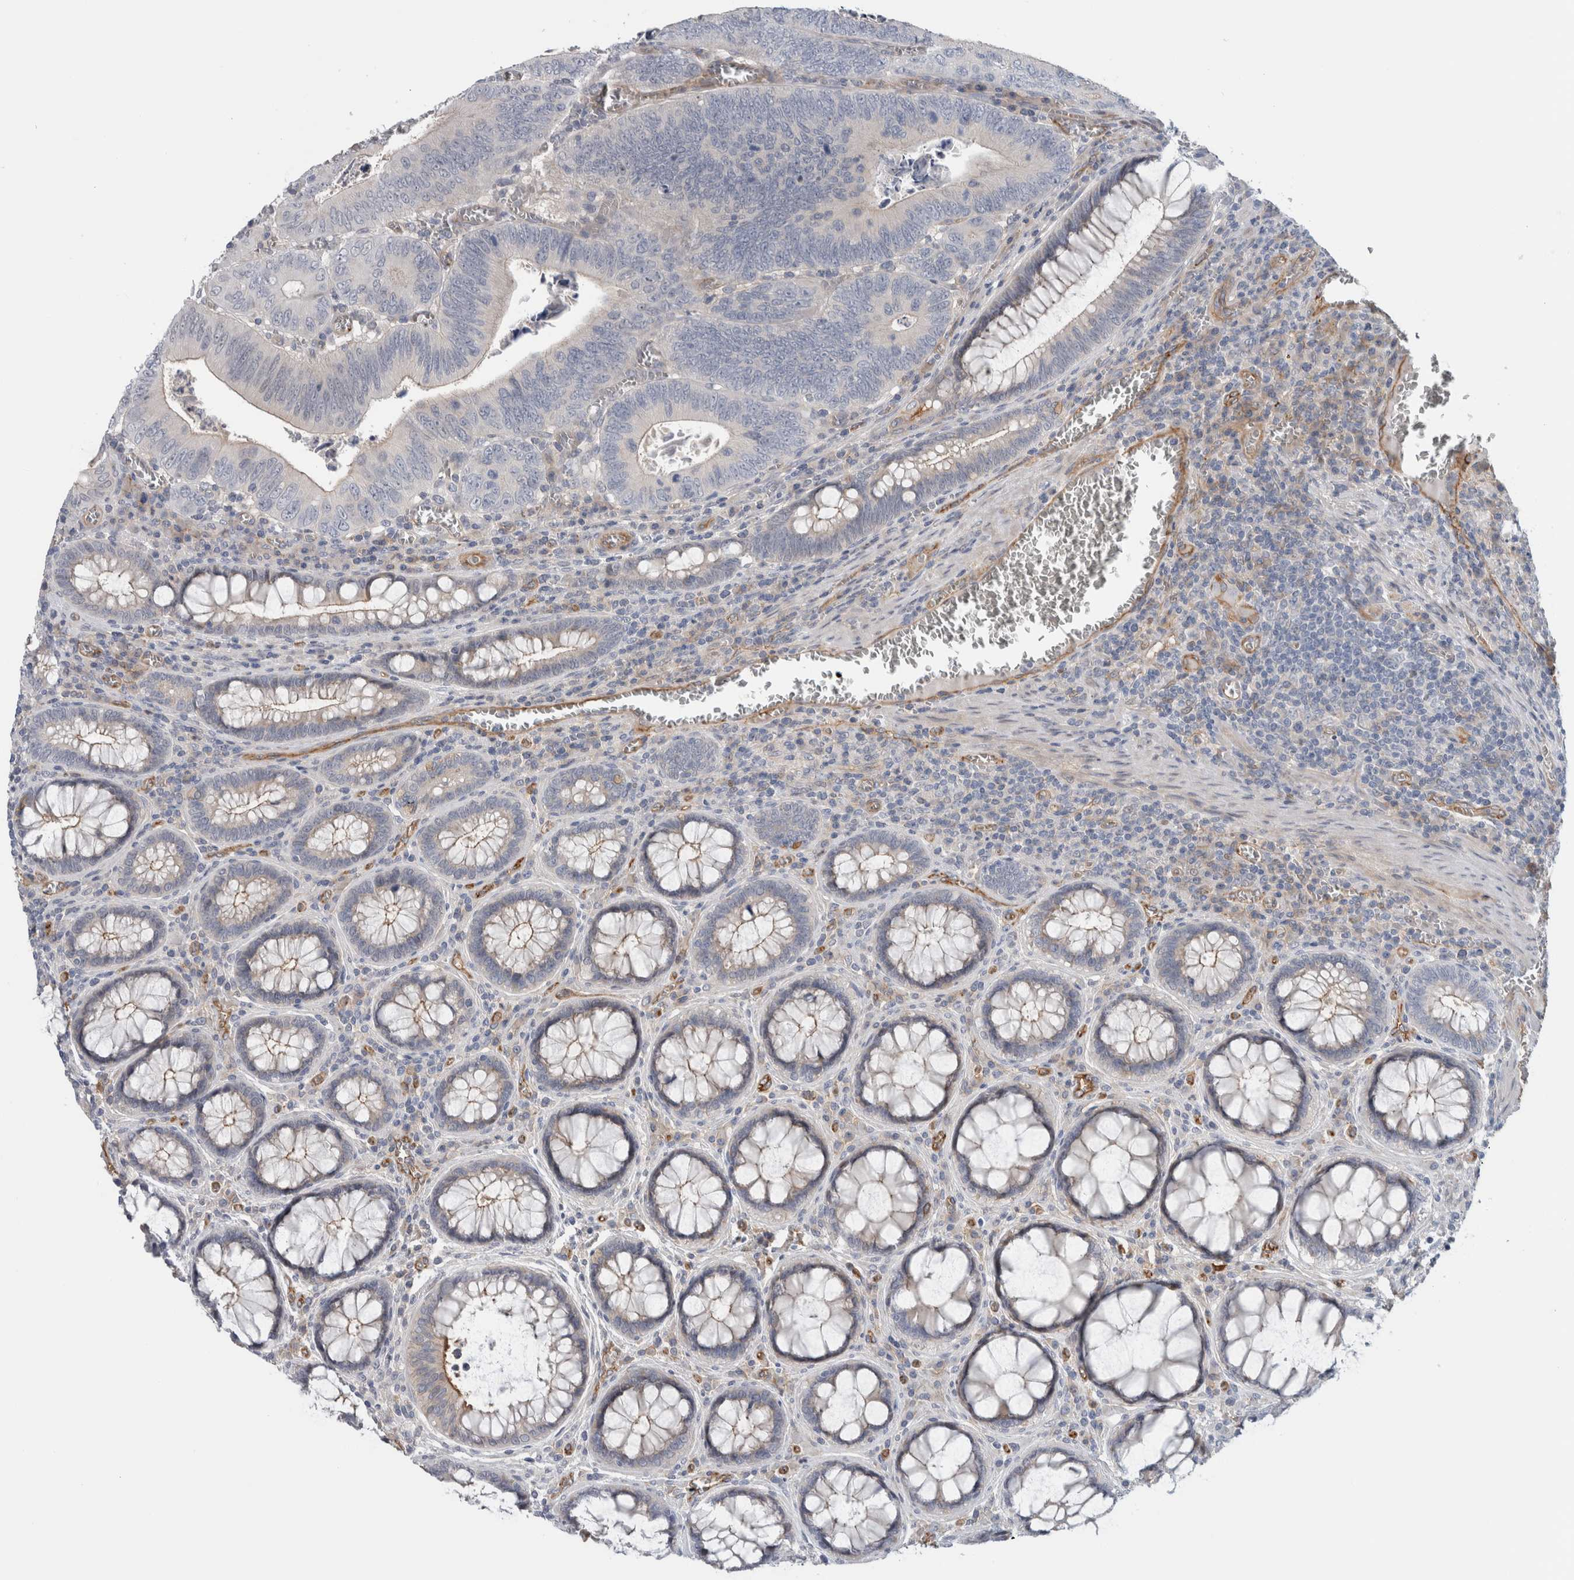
{"staining": {"intensity": "negative", "quantity": "none", "location": "none"}, "tissue": "colorectal cancer", "cell_type": "Tumor cells", "image_type": "cancer", "snomed": [{"axis": "morphology", "description": "Inflammation, NOS"}, {"axis": "morphology", "description": "Adenocarcinoma, NOS"}, {"axis": "topography", "description": "Colon"}], "caption": "Immunohistochemistry of colorectal adenocarcinoma displays no expression in tumor cells.", "gene": "CD59", "patient": {"sex": "male", "age": 72}}